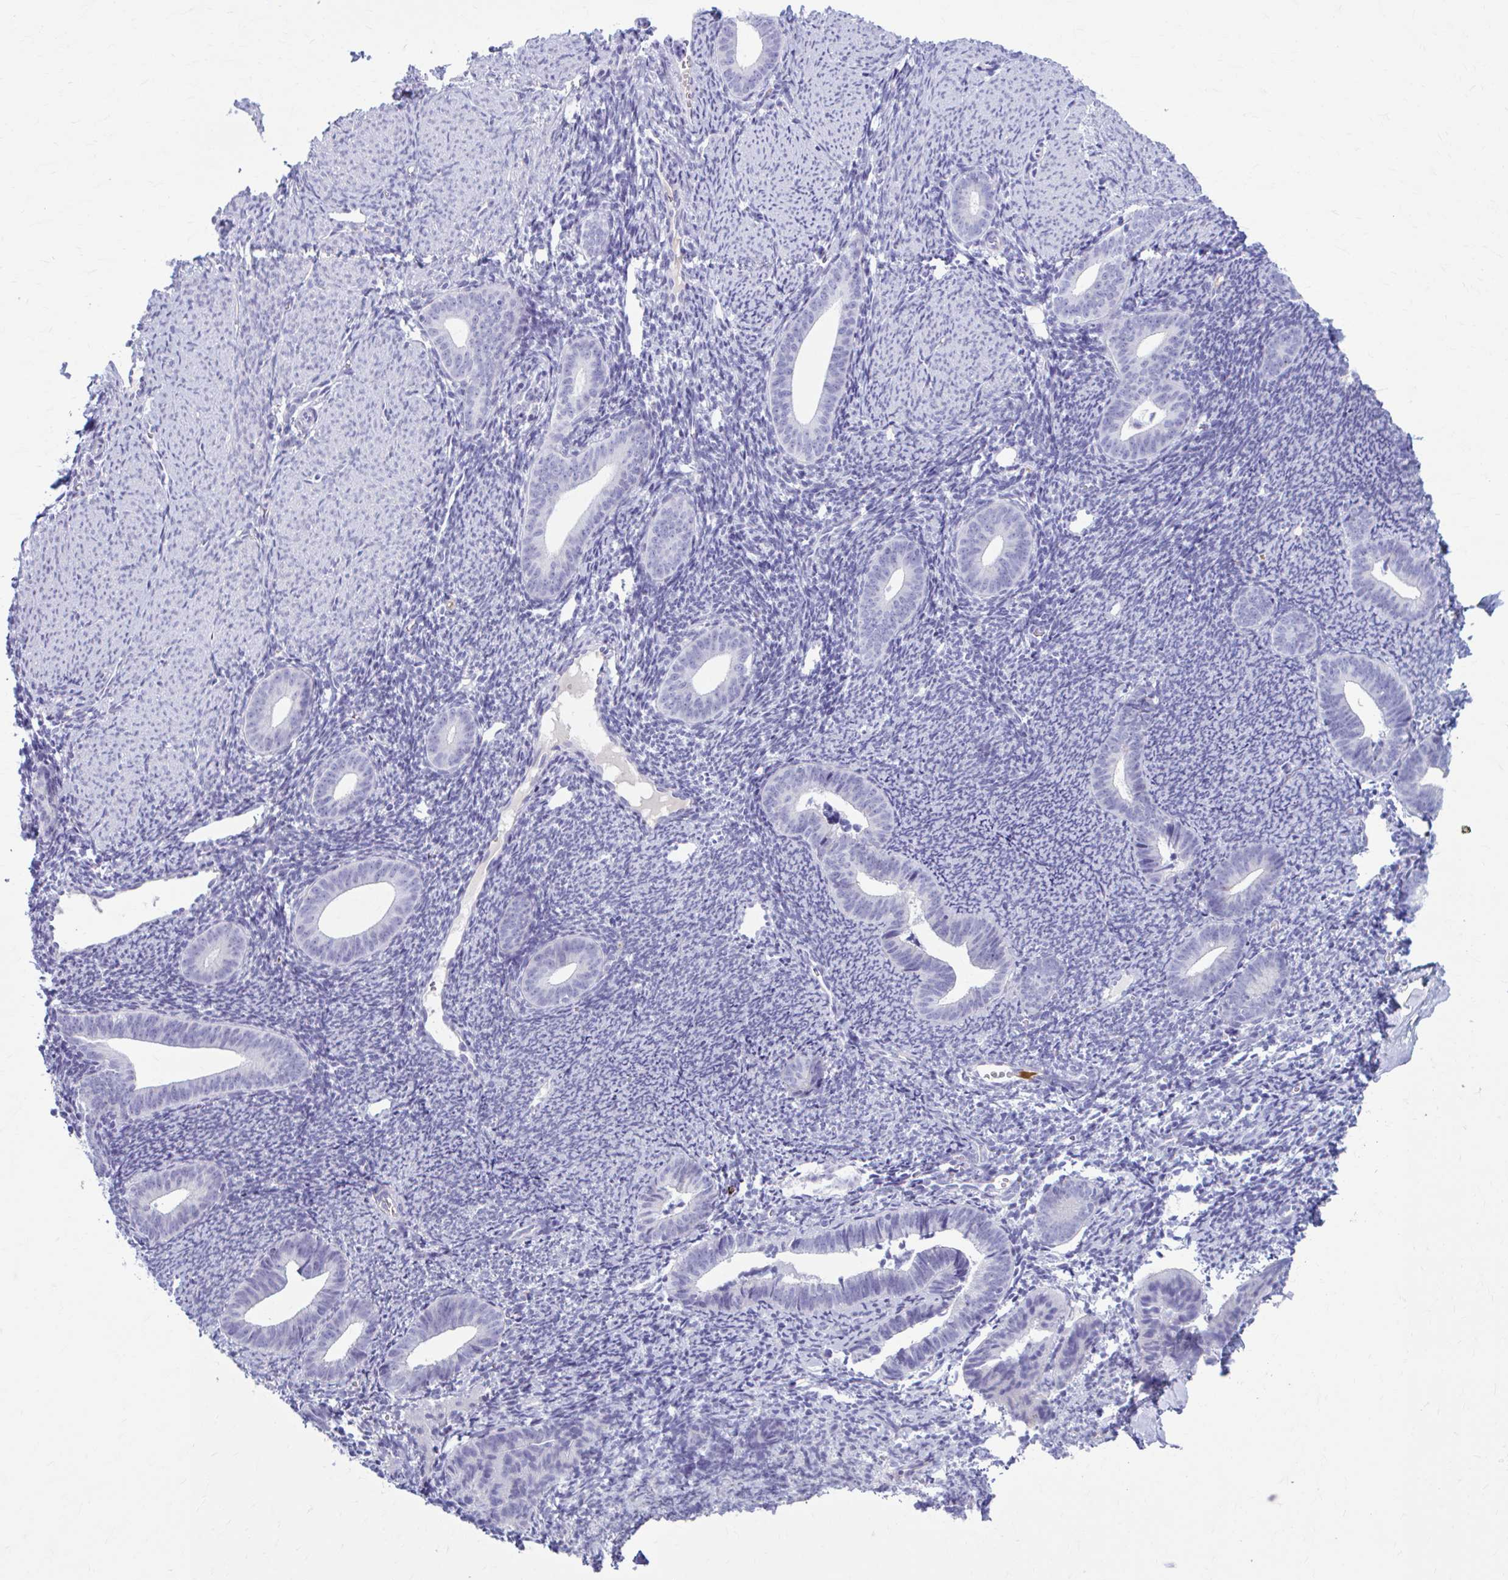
{"staining": {"intensity": "negative", "quantity": "none", "location": "none"}, "tissue": "endometrium", "cell_type": "Cells in endometrial stroma", "image_type": "normal", "snomed": [{"axis": "morphology", "description": "Normal tissue, NOS"}, {"axis": "topography", "description": "Endometrium"}], "caption": "The micrograph shows no significant expression in cells in endometrial stroma of endometrium. The staining is performed using DAB (3,3'-diaminobenzidine) brown chromogen with nuclei counter-stained in using hematoxylin.", "gene": "C12orf71", "patient": {"sex": "female", "age": 39}}